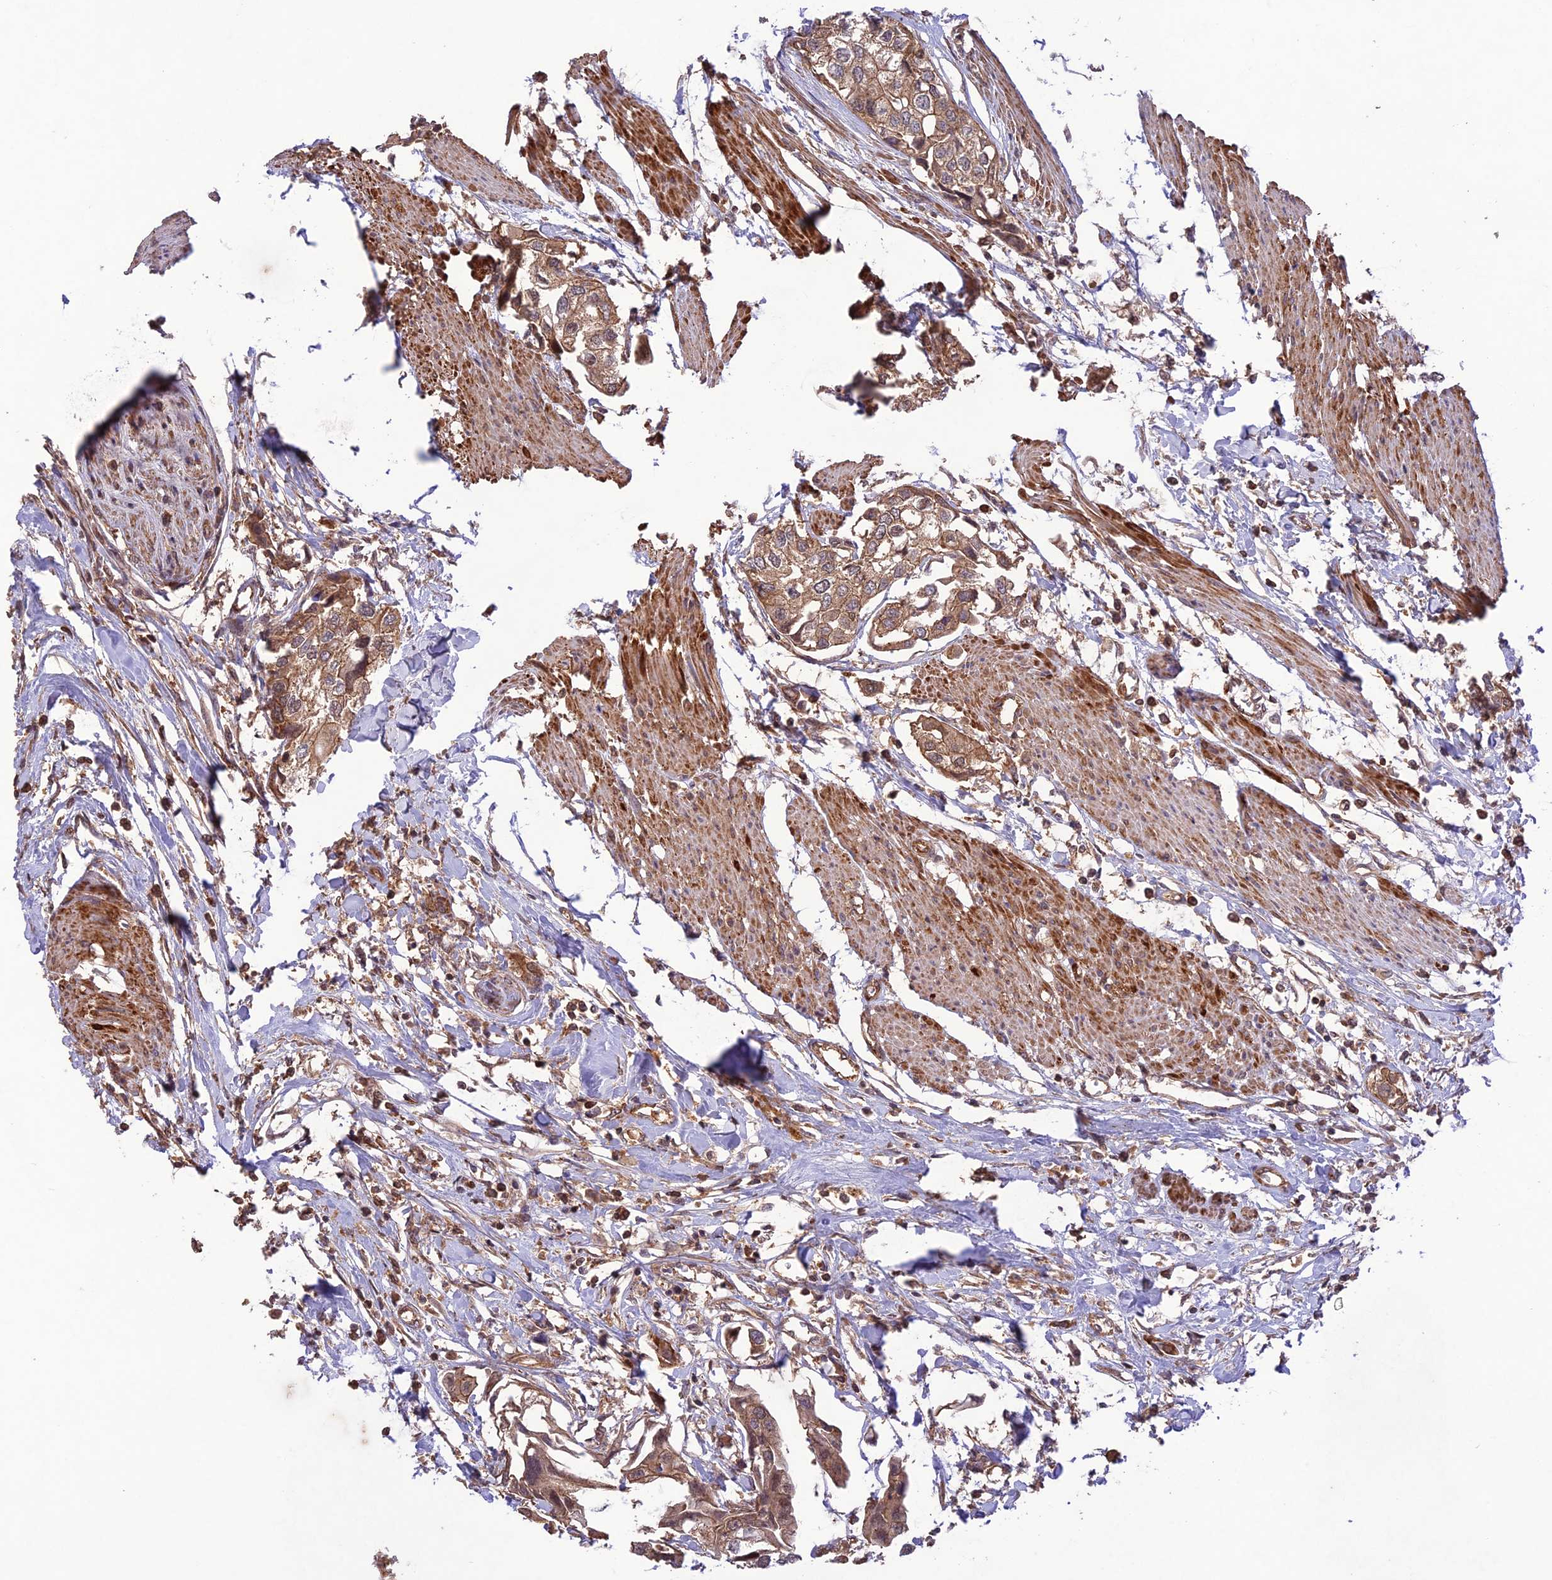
{"staining": {"intensity": "moderate", "quantity": ">75%", "location": "cytoplasmic/membranous"}, "tissue": "urothelial cancer", "cell_type": "Tumor cells", "image_type": "cancer", "snomed": [{"axis": "morphology", "description": "Urothelial carcinoma, High grade"}, {"axis": "topography", "description": "Urinary bladder"}], "caption": "A micrograph showing moderate cytoplasmic/membranous expression in about >75% of tumor cells in high-grade urothelial carcinoma, as visualized by brown immunohistochemical staining.", "gene": "FCHSD1", "patient": {"sex": "male", "age": 64}}